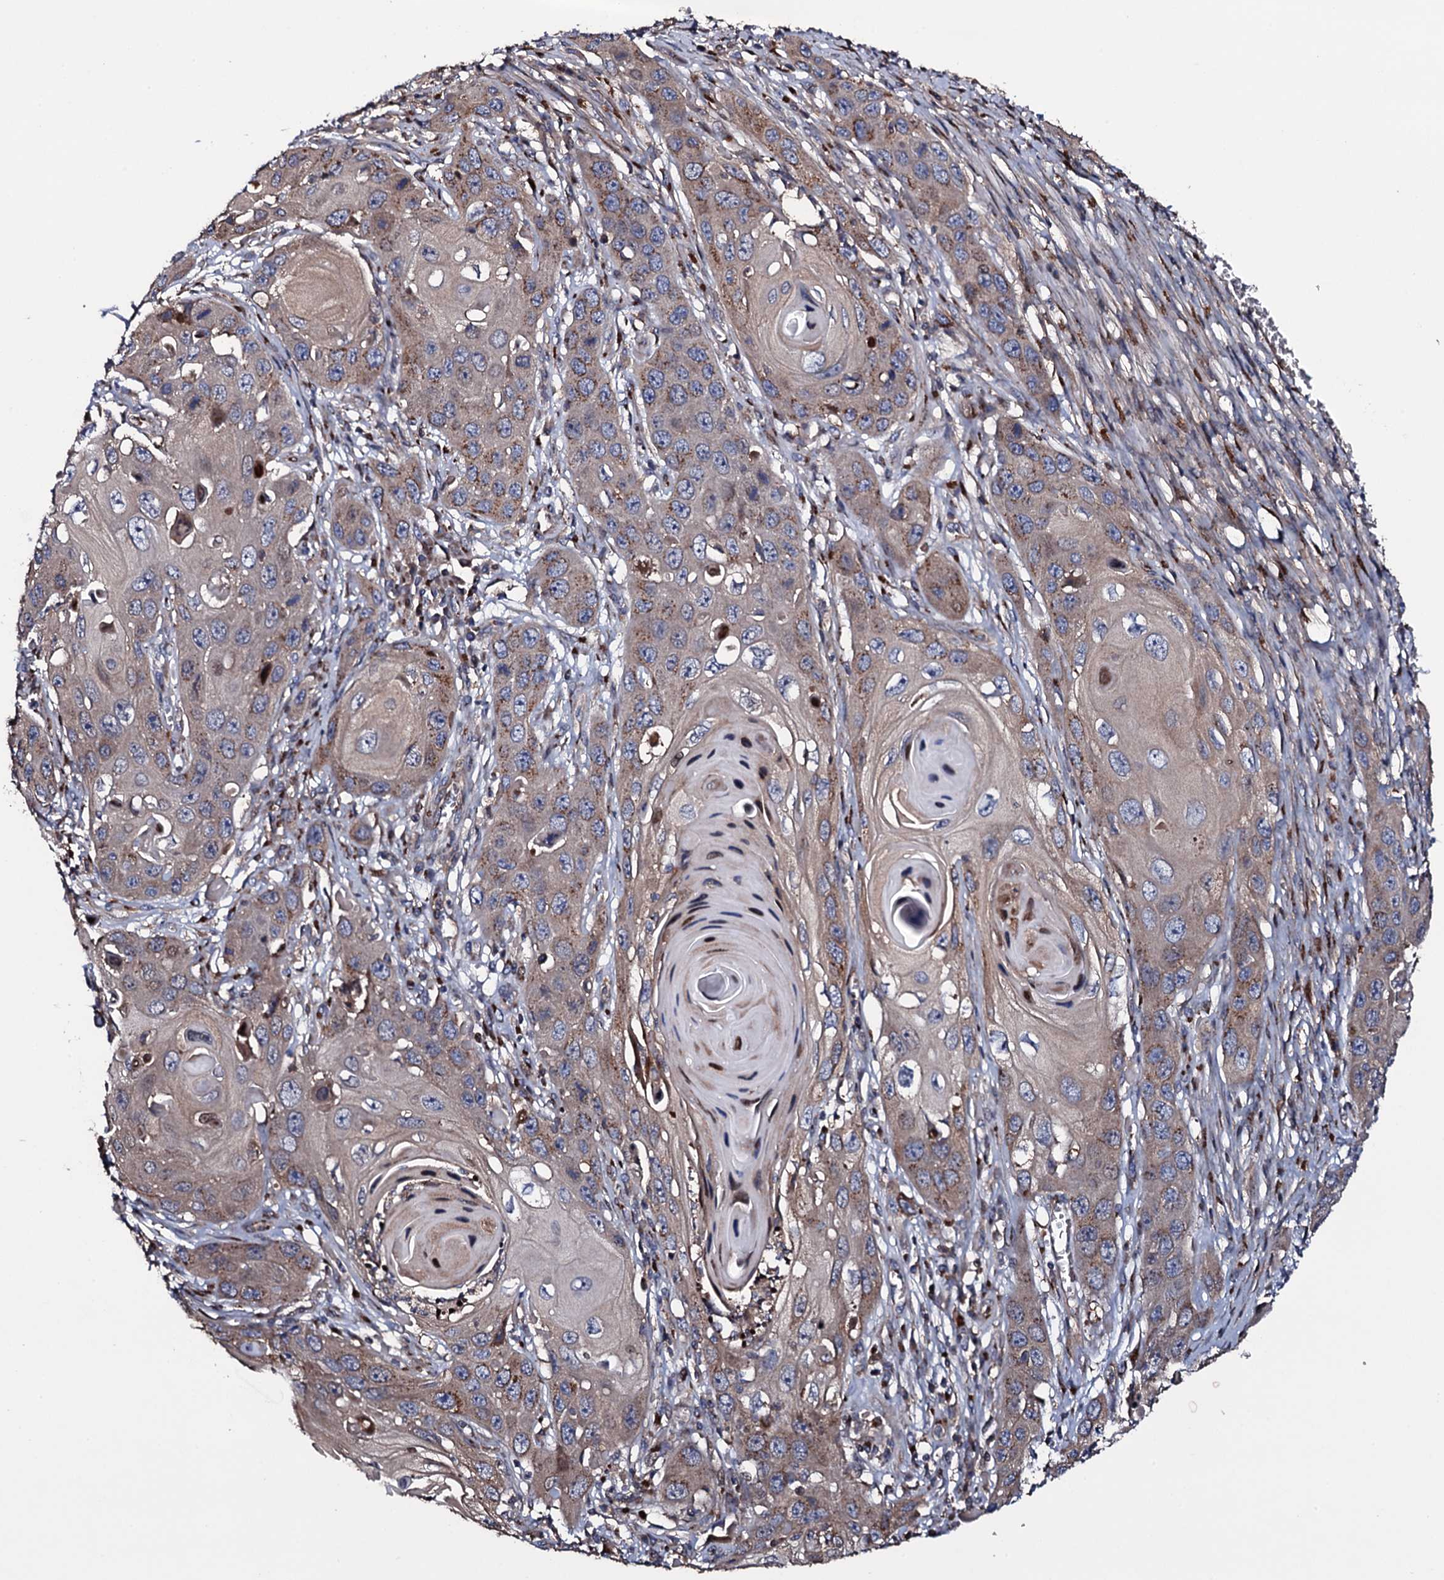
{"staining": {"intensity": "moderate", "quantity": "<25%", "location": "cytoplasmic/membranous"}, "tissue": "skin cancer", "cell_type": "Tumor cells", "image_type": "cancer", "snomed": [{"axis": "morphology", "description": "Squamous cell carcinoma, NOS"}, {"axis": "topography", "description": "Skin"}], "caption": "This image reveals squamous cell carcinoma (skin) stained with immunohistochemistry (IHC) to label a protein in brown. The cytoplasmic/membranous of tumor cells show moderate positivity for the protein. Nuclei are counter-stained blue.", "gene": "PLET1", "patient": {"sex": "male", "age": 55}}